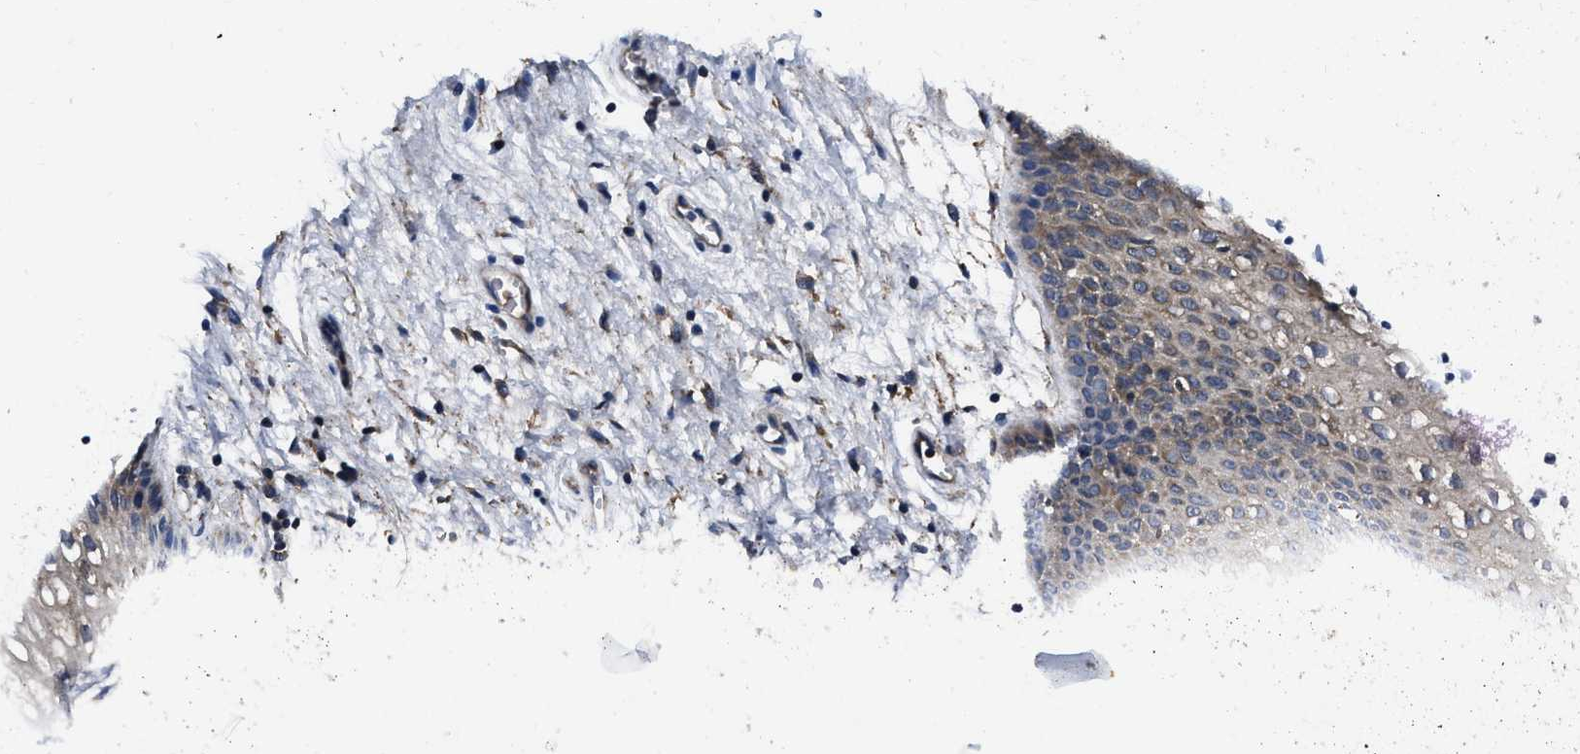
{"staining": {"intensity": "weak", "quantity": ">75%", "location": "cytoplasmic/membranous"}, "tissue": "vagina", "cell_type": "Squamous epithelial cells", "image_type": "normal", "snomed": [{"axis": "morphology", "description": "Normal tissue, NOS"}, {"axis": "topography", "description": "Vagina"}], "caption": "Protein staining of normal vagina exhibits weak cytoplasmic/membranous staining in approximately >75% of squamous epithelial cells. (DAB (3,3'-diaminobenzidine) IHC with brightfield microscopy, high magnification).", "gene": "GET4", "patient": {"sex": "female", "age": 34}}